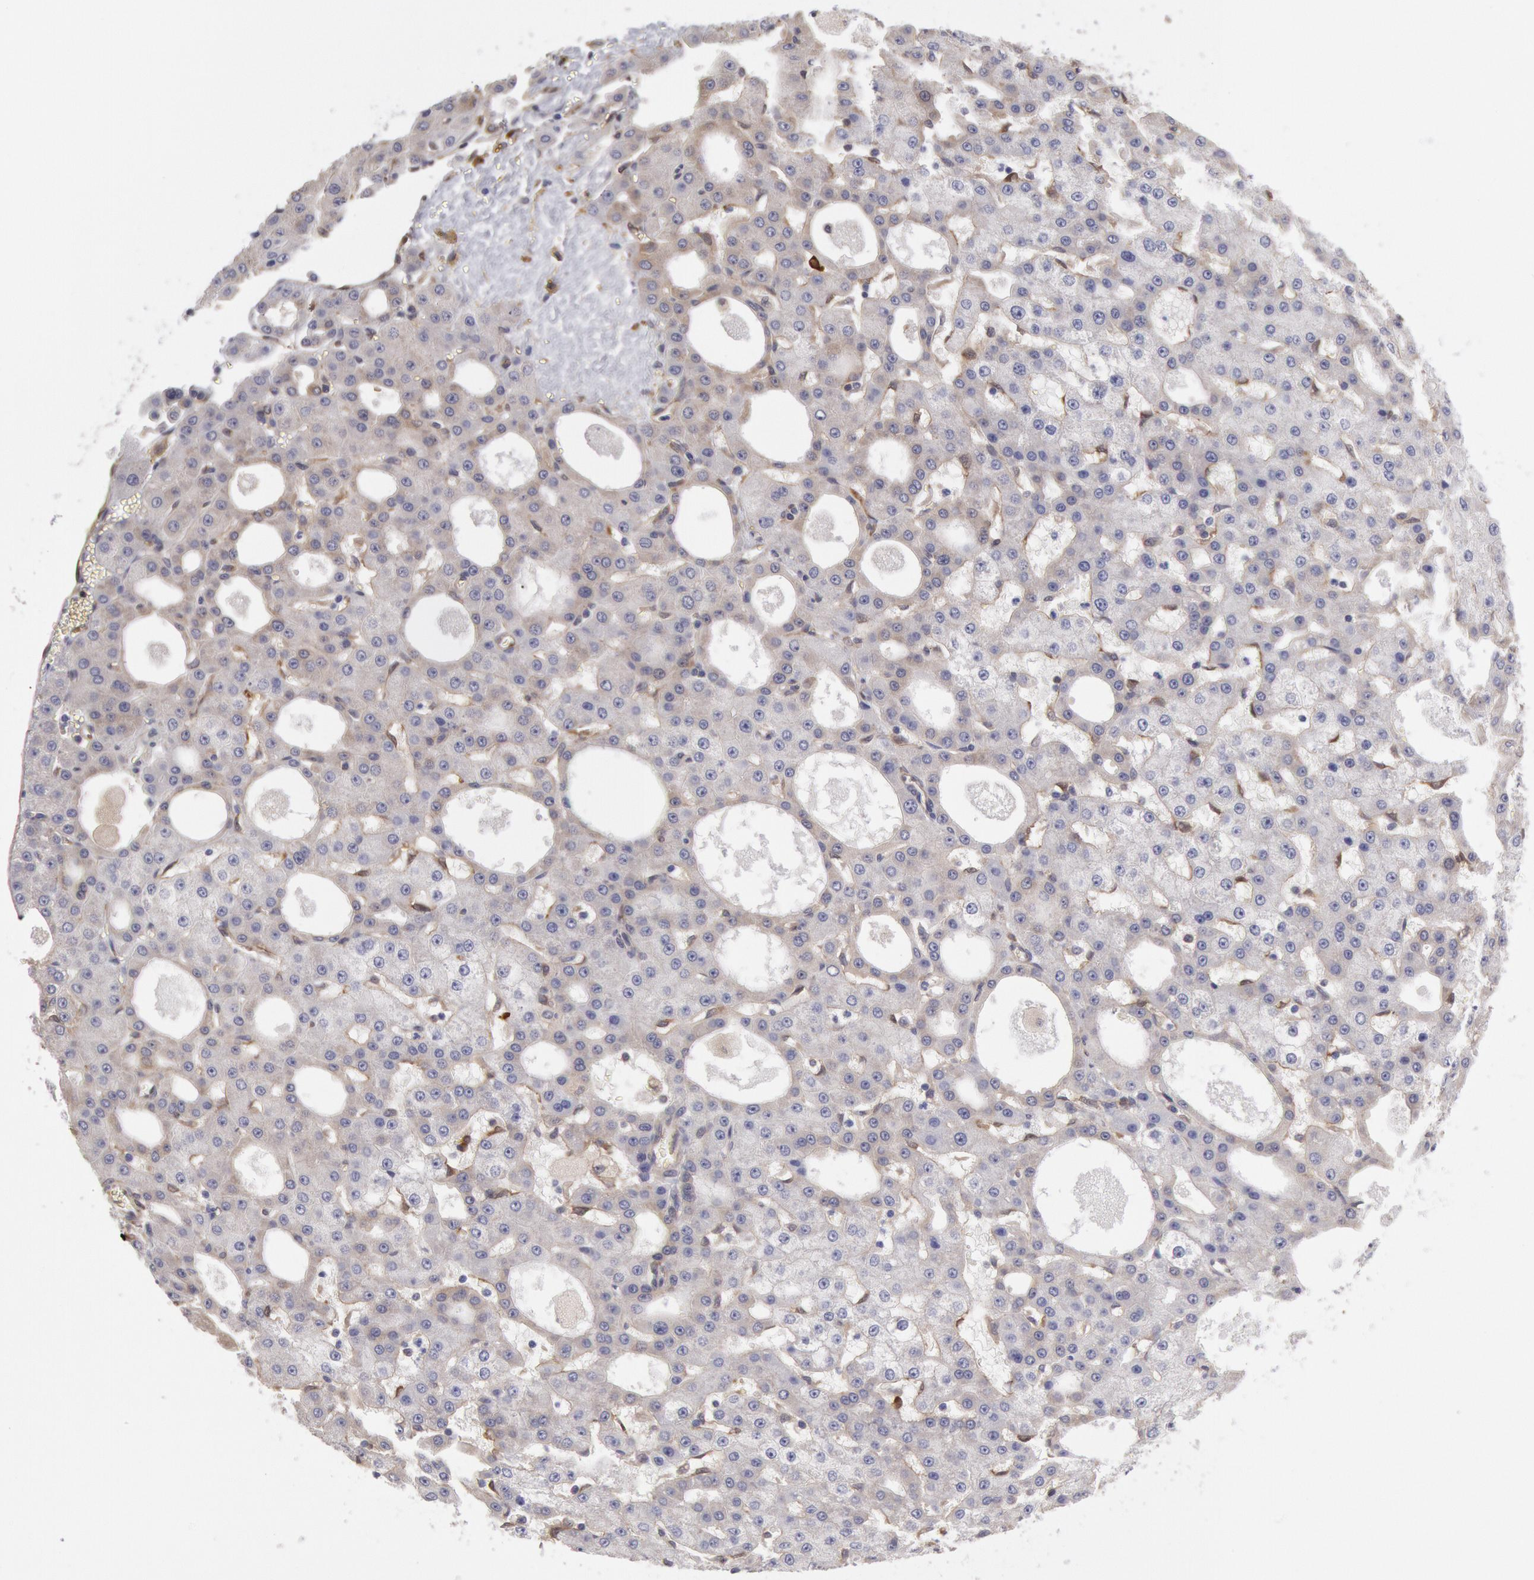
{"staining": {"intensity": "negative", "quantity": "none", "location": "none"}, "tissue": "liver cancer", "cell_type": "Tumor cells", "image_type": "cancer", "snomed": [{"axis": "morphology", "description": "Carcinoma, Hepatocellular, NOS"}, {"axis": "topography", "description": "Liver"}], "caption": "A histopathology image of human hepatocellular carcinoma (liver) is negative for staining in tumor cells. (IHC, brightfield microscopy, high magnification).", "gene": "CCDC50", "patient": {"sex": "male", "age": 47}}